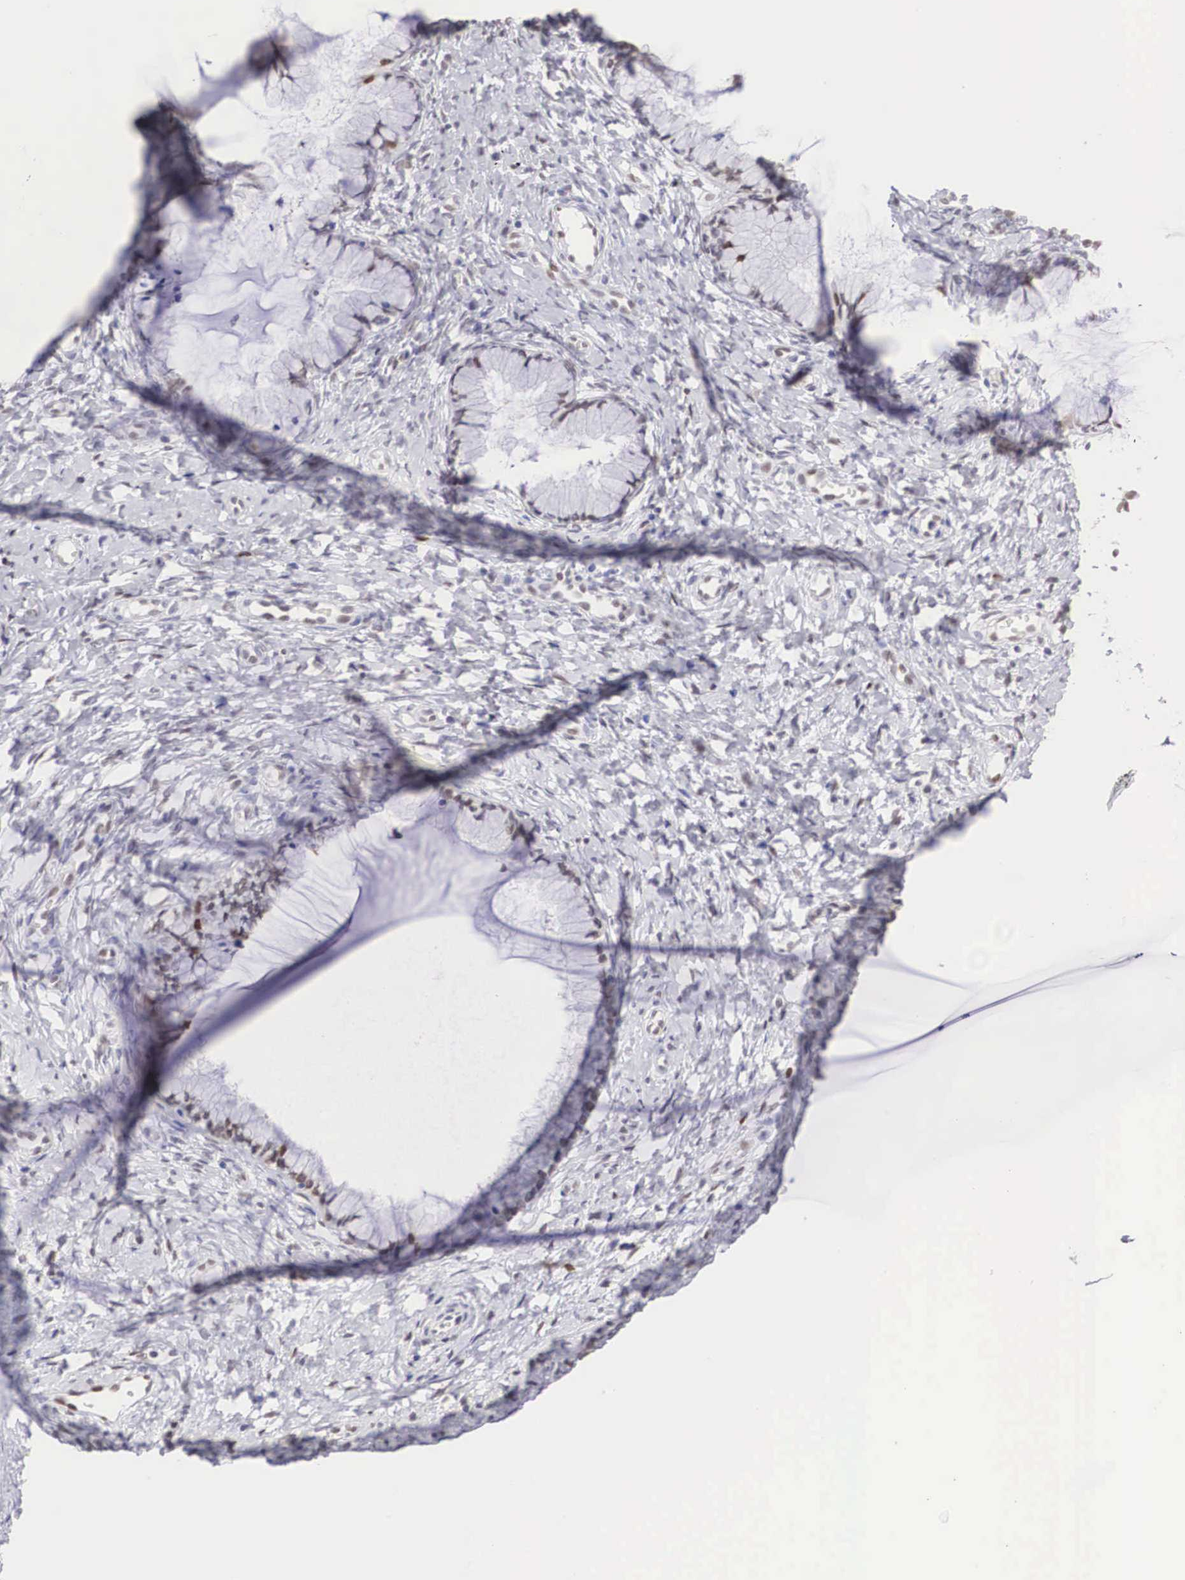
{"staining": {"intensity": "moderate", "quantity": "25%-75%", "location": "nuclear"}, "tissue": "cervix", "cell_type": "Glandular cells", "image_type": "normal", "snomed": [{"axis": "morphology", "description": "Normal tissue, NOS"}, {"axis": "topography", "description": "Cervix"}], "caption": "The immunohistochemical stain labels moderate nuclear expression in glandular cells of benign cervix.", "gene": "HMGN5", "patient": {"sex": "female", "age": 53}}